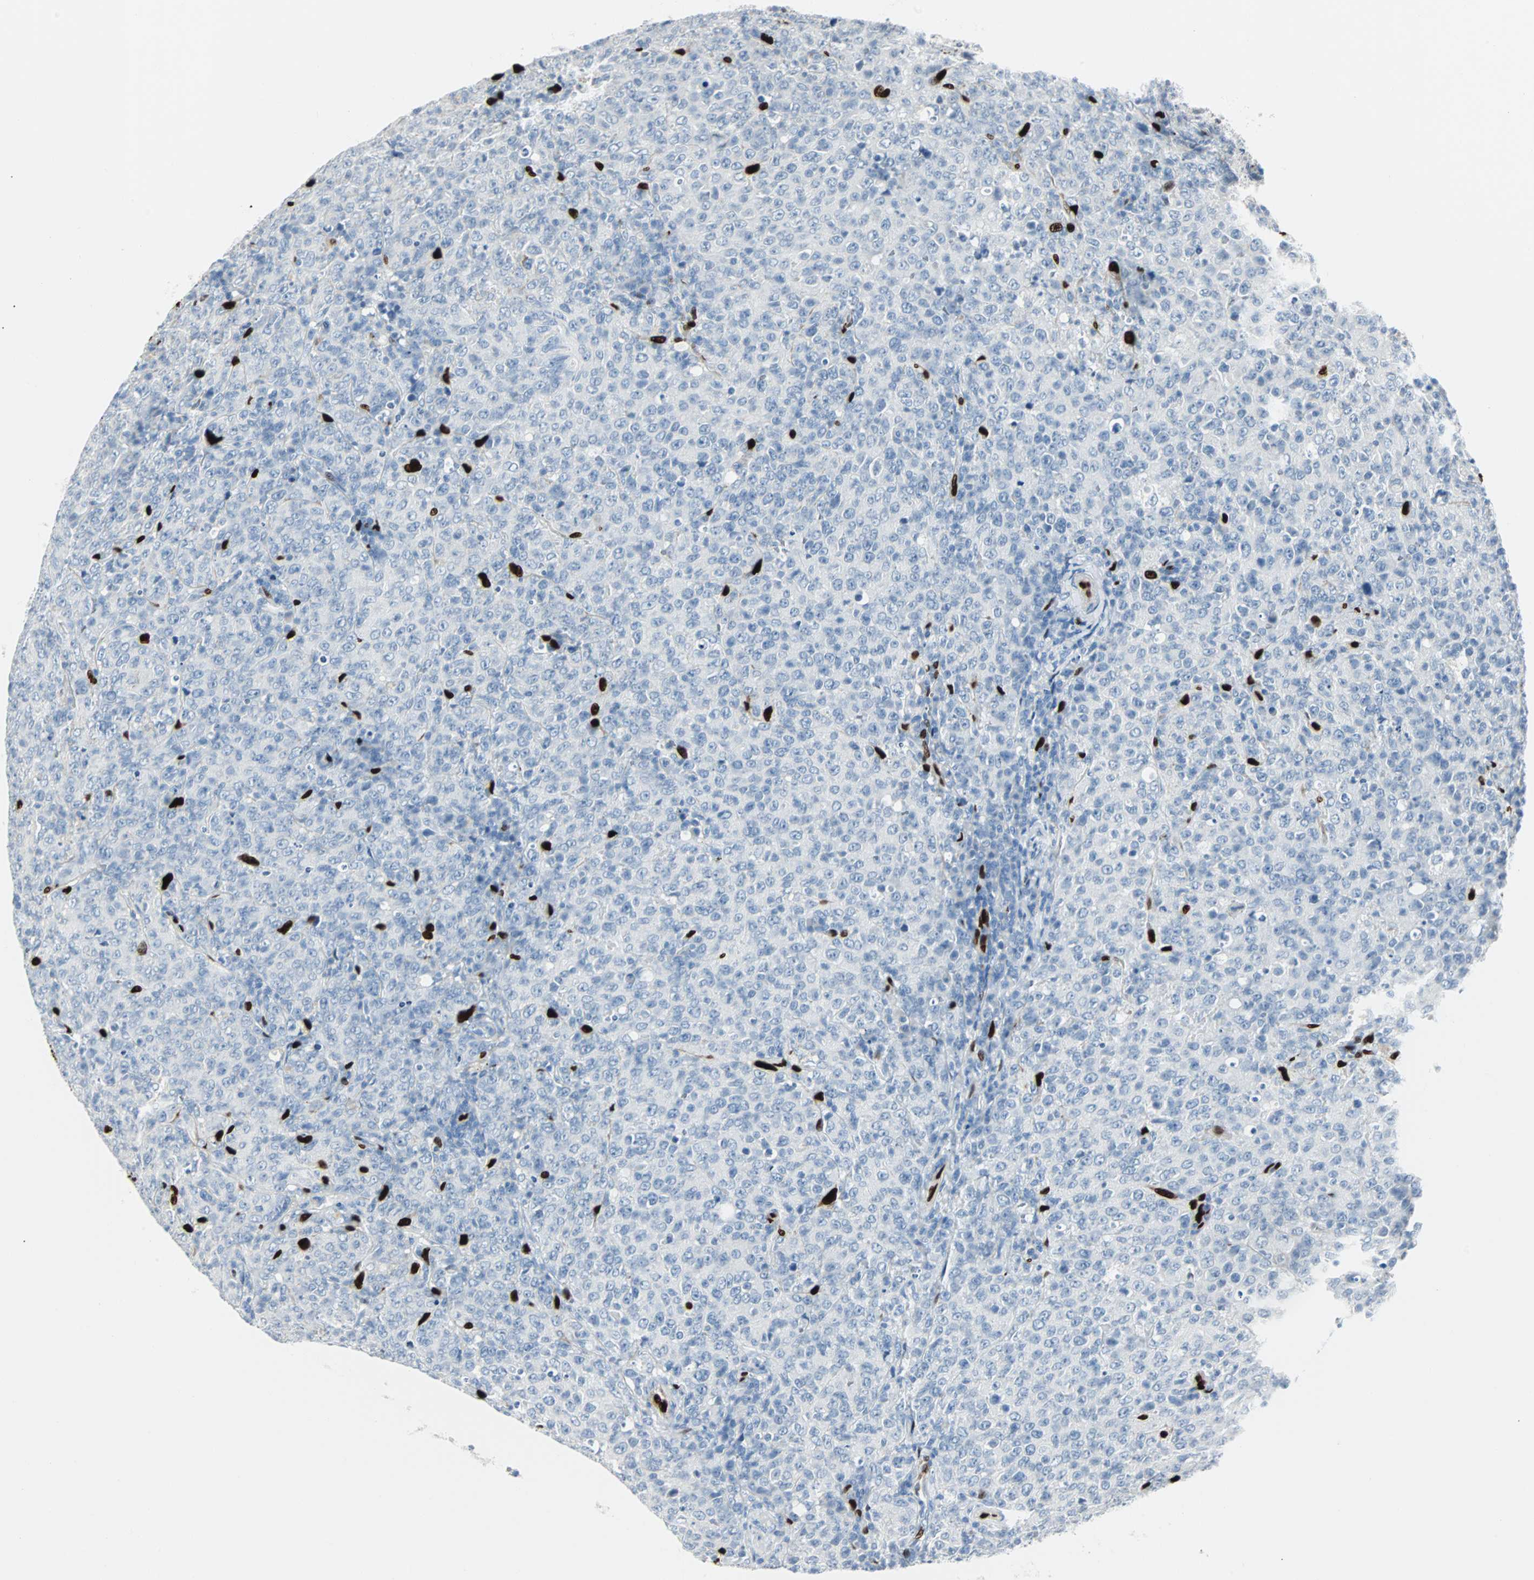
{"staining": {"intensity": "negative", "quantity": "none", "location": "none"}, "tissue": "lymphoma", "cell_type": "Tumor cells", "image_type": "cancer", "snomed": [{"axis": "morphology", "description": "Malignant lymphoma, non-Hodgkin's type, High grade"}, {"axis": "topography", "description": "Tonsil"}], "caption": "High power microscopy micrograph of an immunohistochemistry image of malignant lymphoma, non-Hodgkin's type (high-grade), revealing no significant positivity in tumor cells.", "gene": "IL33", "patient": {"sex": "female", "age": 36}}